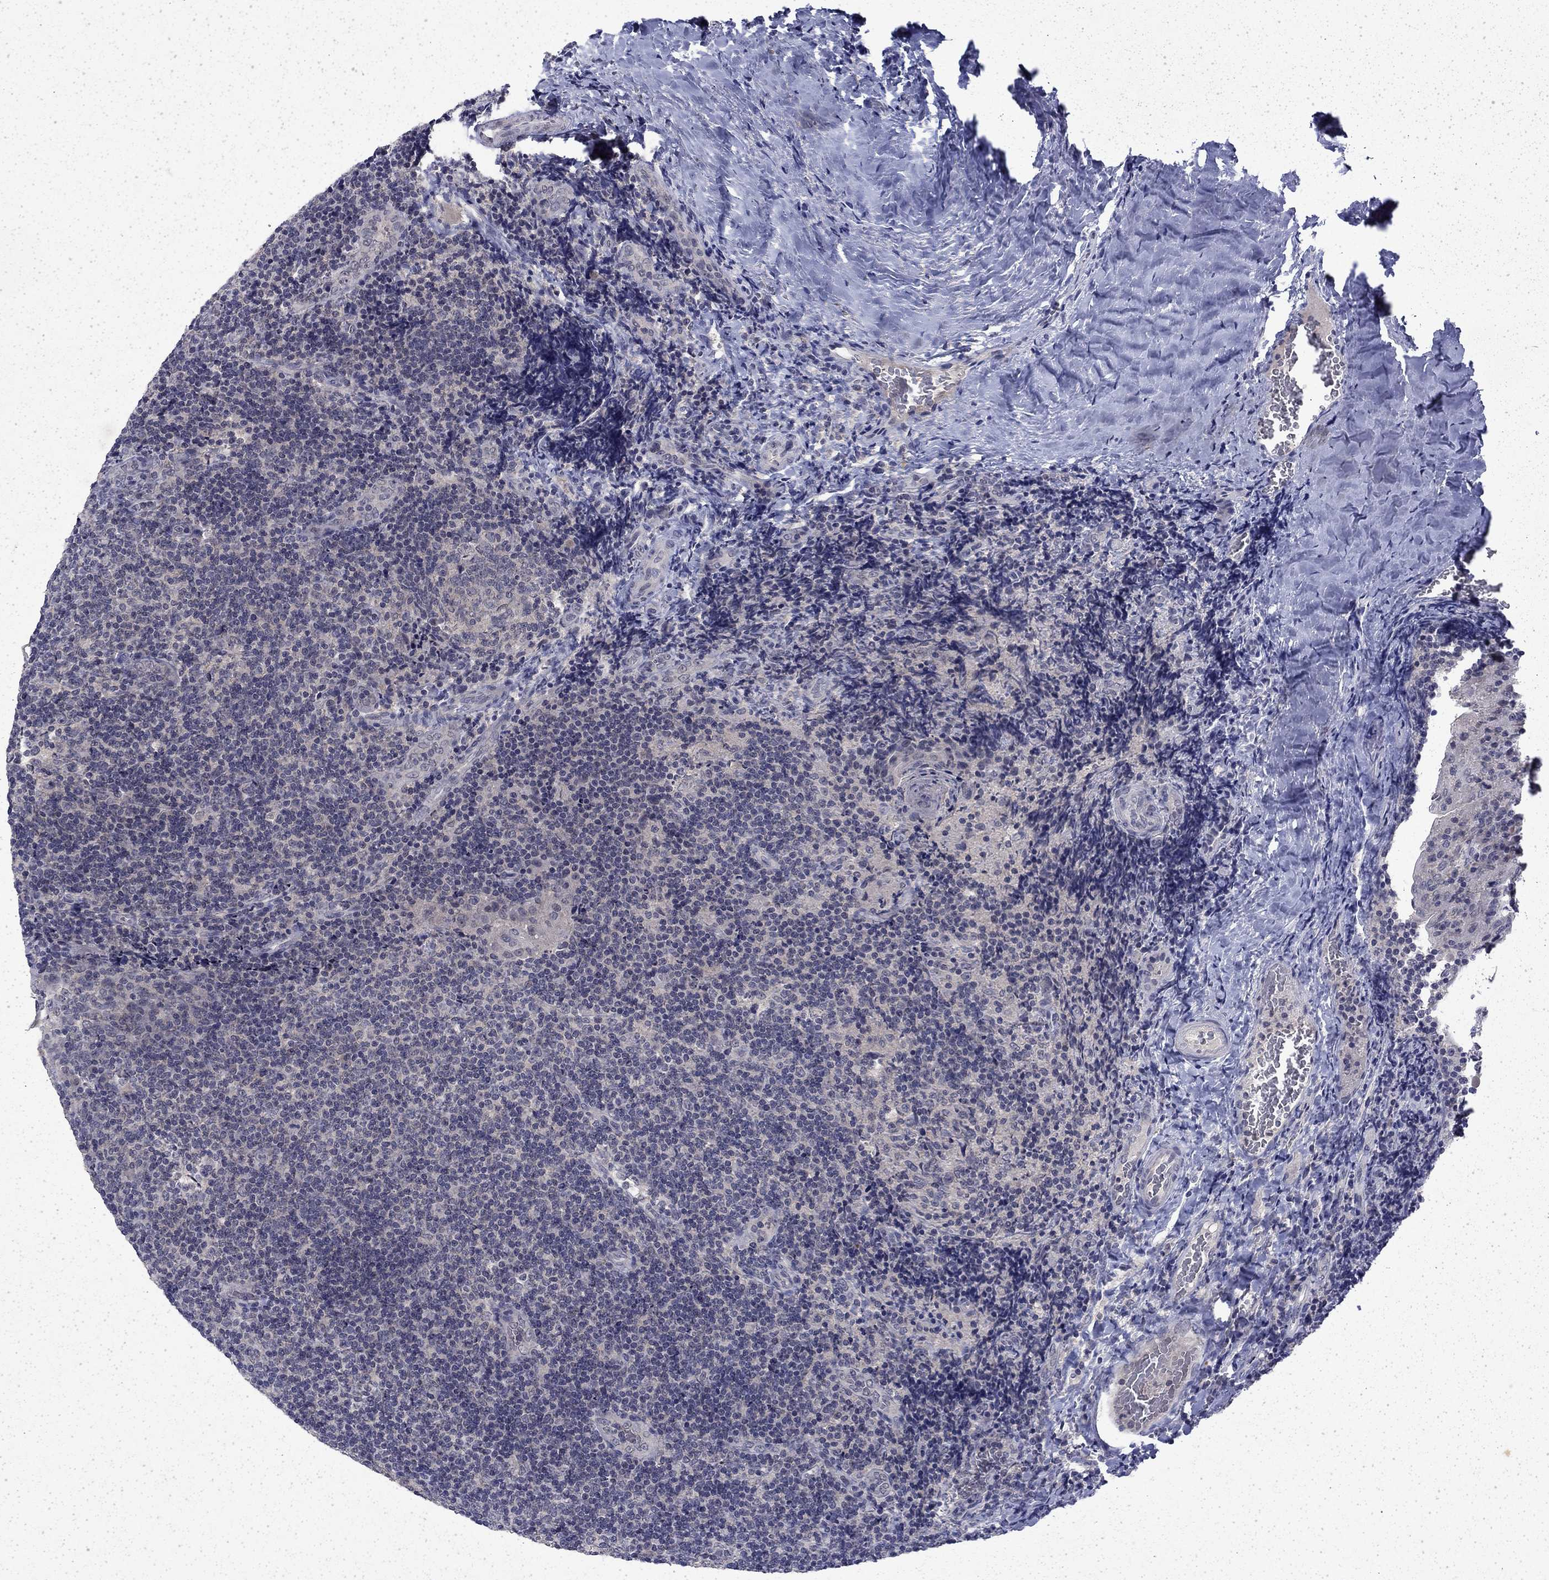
{"staining": {"intensity": "negative", "quantity": "none", "location": "none"}, "tissue": "tonsil", "cell_type": "Germinal center cells", "image_type": "normal", "snomed": [{"axis": "morphology", "description": "Normal tissue, NOS"}, {"axis": "topography", "description": "Tonsil"}], "caption": "Immunohistochemical staining of unremarkable human tonsil reveals no significant expression in germinal center cells. The staining is performed using DAB (3,3'-diaminobenzidine) brown chromogen with nuclei counter-stained in using hematoxylin.", "gene": "CHAT", "patient": {"sex": "male", "age": 17}}